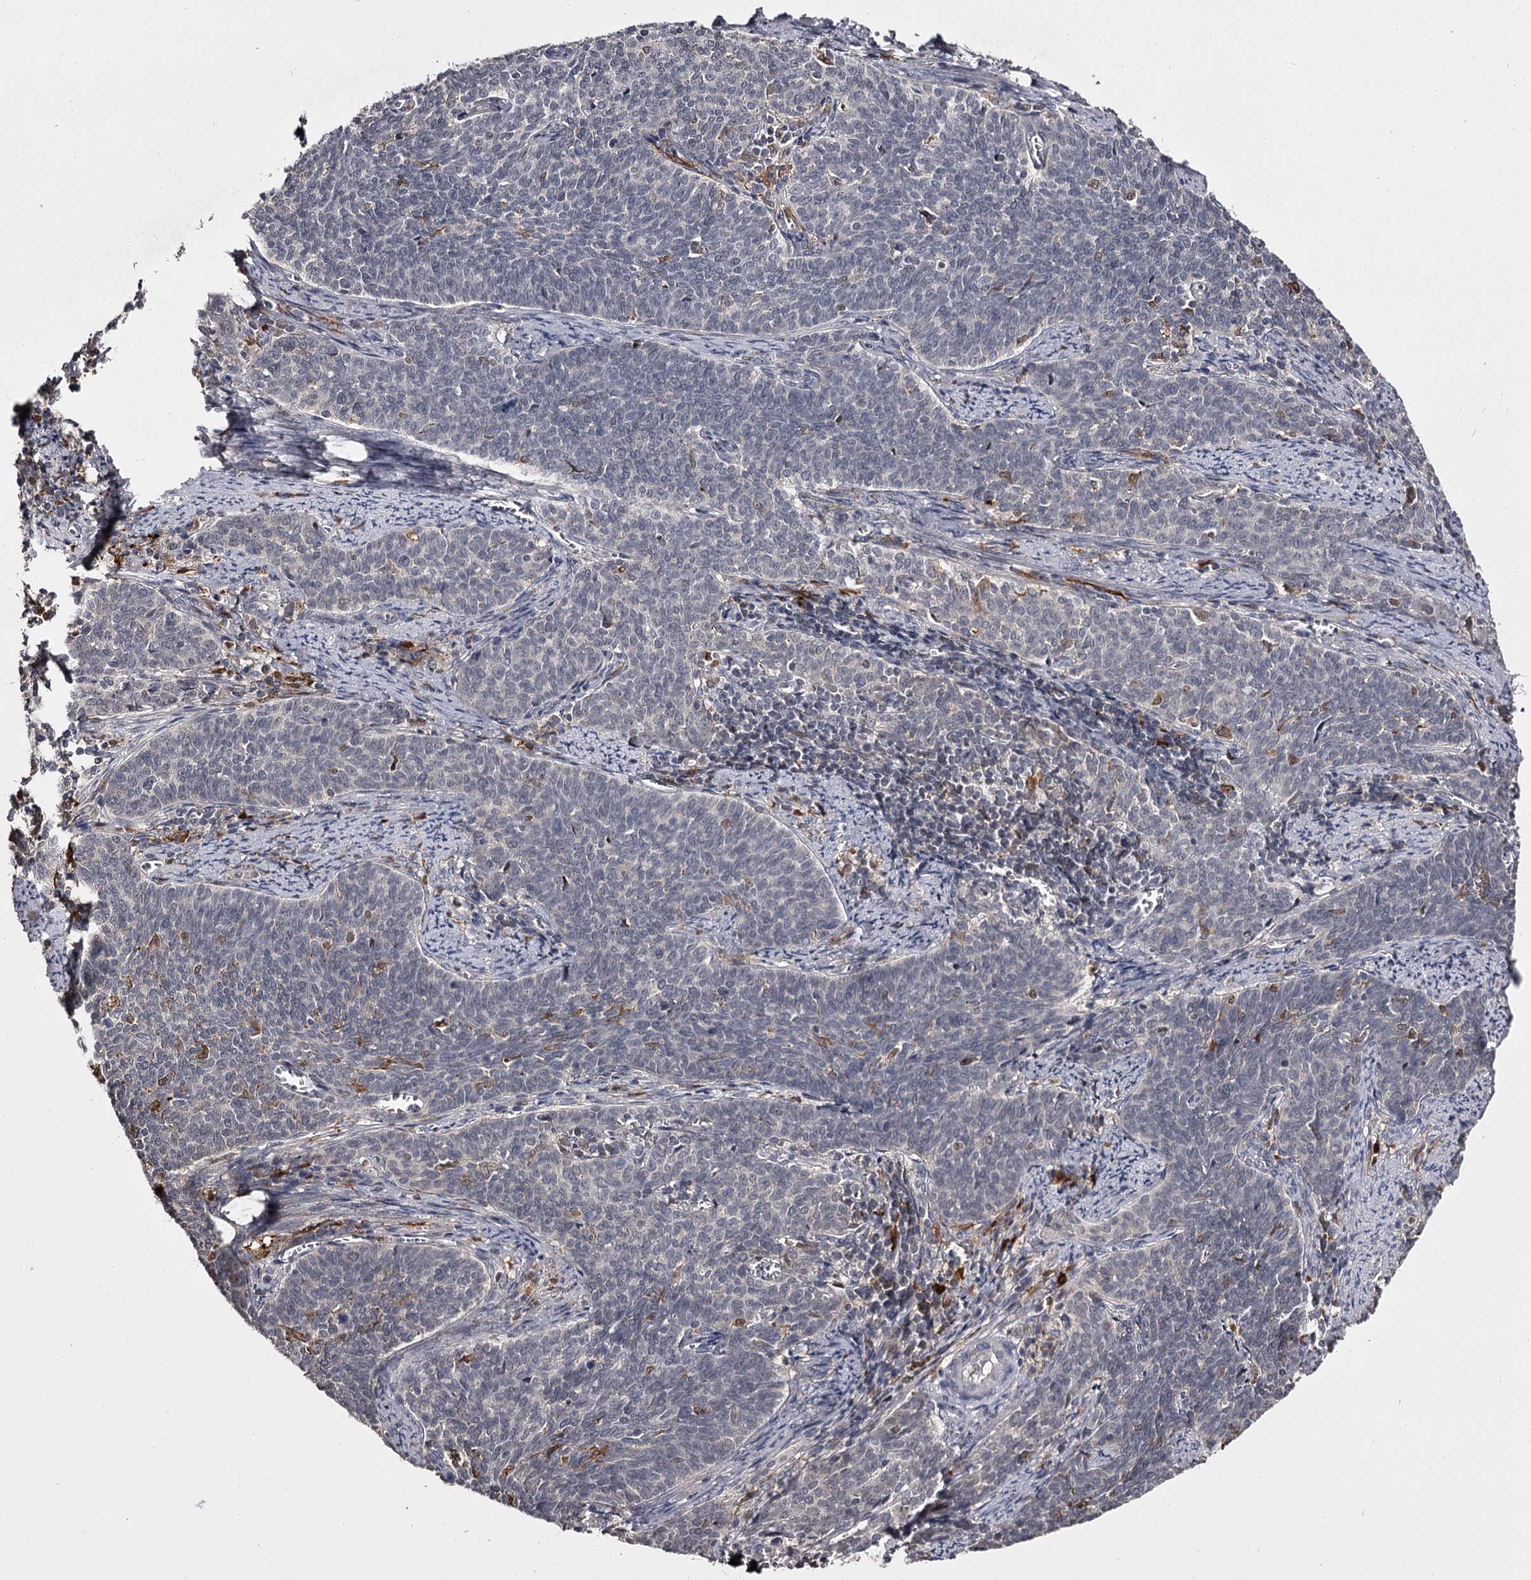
{"staining": {"intensity": "moderate", "quantity": "<25%", "location": "cytoplasmic/membranous"}, "tissue": "cervical cancer", "cell_type": "Tumor cells", "image_type": "cancer", "snomed": [{"axis": "morphology", "description": "Squamous cell carcinoma, NOS"}, {"axis": "topography", "description": "Cervix"}], "caption": "A brown stain highlights moderate cytoplasmic/membranous expression of a protein in human cervical cancer tumor cells. (DAB (3,3'-diaminobenzidine) = brown stain, brightfield microscopy at high magnification).", "gene": "SLC32A1", "patient": {"sex": "female", "age": 39}}